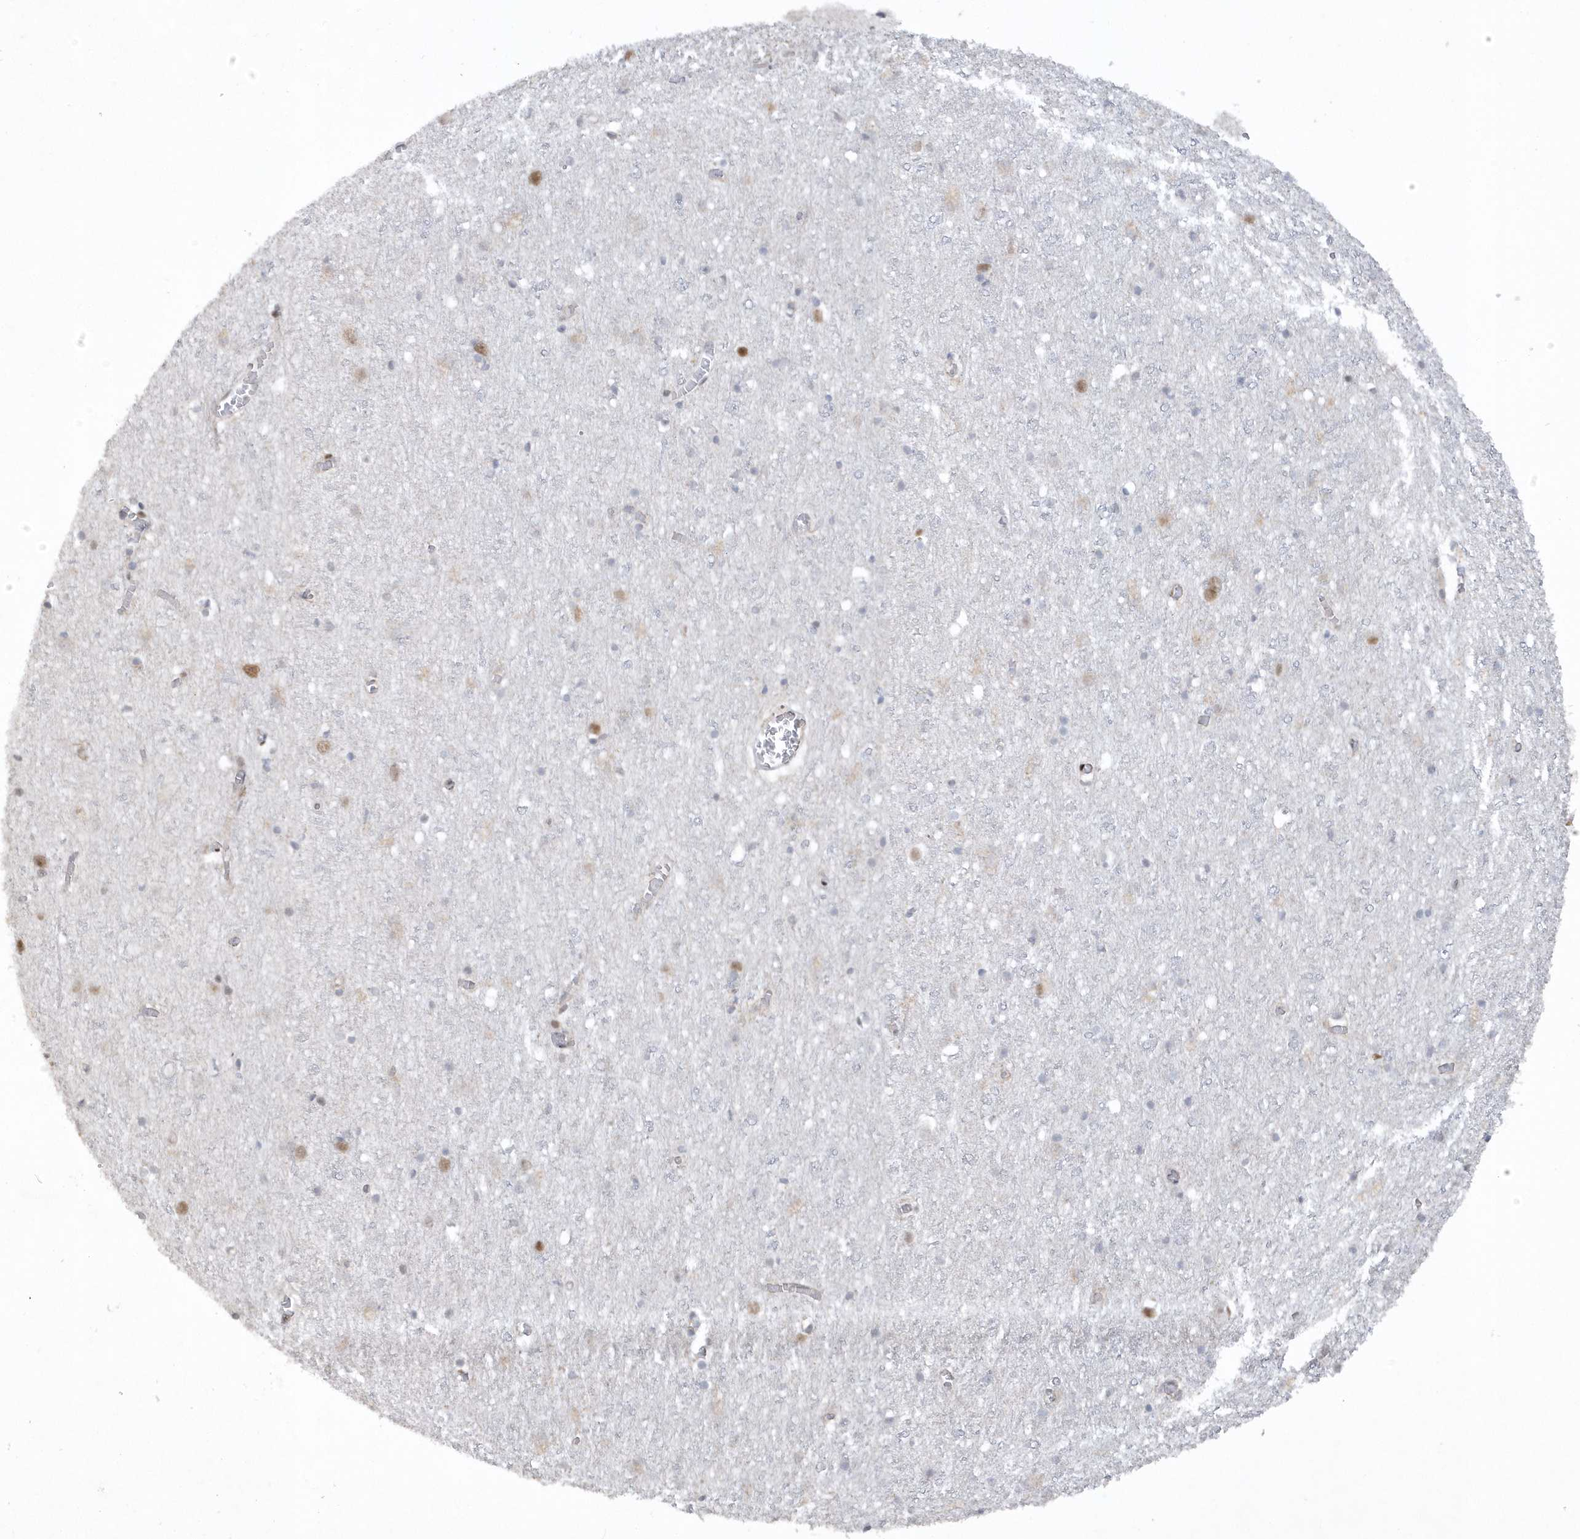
{"staining": {"intensity": "moderate", "quantity": ">75%", "location": "cytoplasmic/membranous,nuclear"}, "tissue": "cerebral cortex", "cell_type": "Endothelial cells", "image_type": "normal", "snomed": [{"axis": "morphology", "description": "Normal tissue, NOS"}, {"axis": "topography", "description": "Cerebral cortex"}], "caption": "A photomicrograph of cerebral cortex stained for a protein demonstrates moderate cytoplasmic/membranous,nuclear brown staining in endothelial cells.", "gene": "RAI14", "patient": {"sex": "female", "age": 64}}